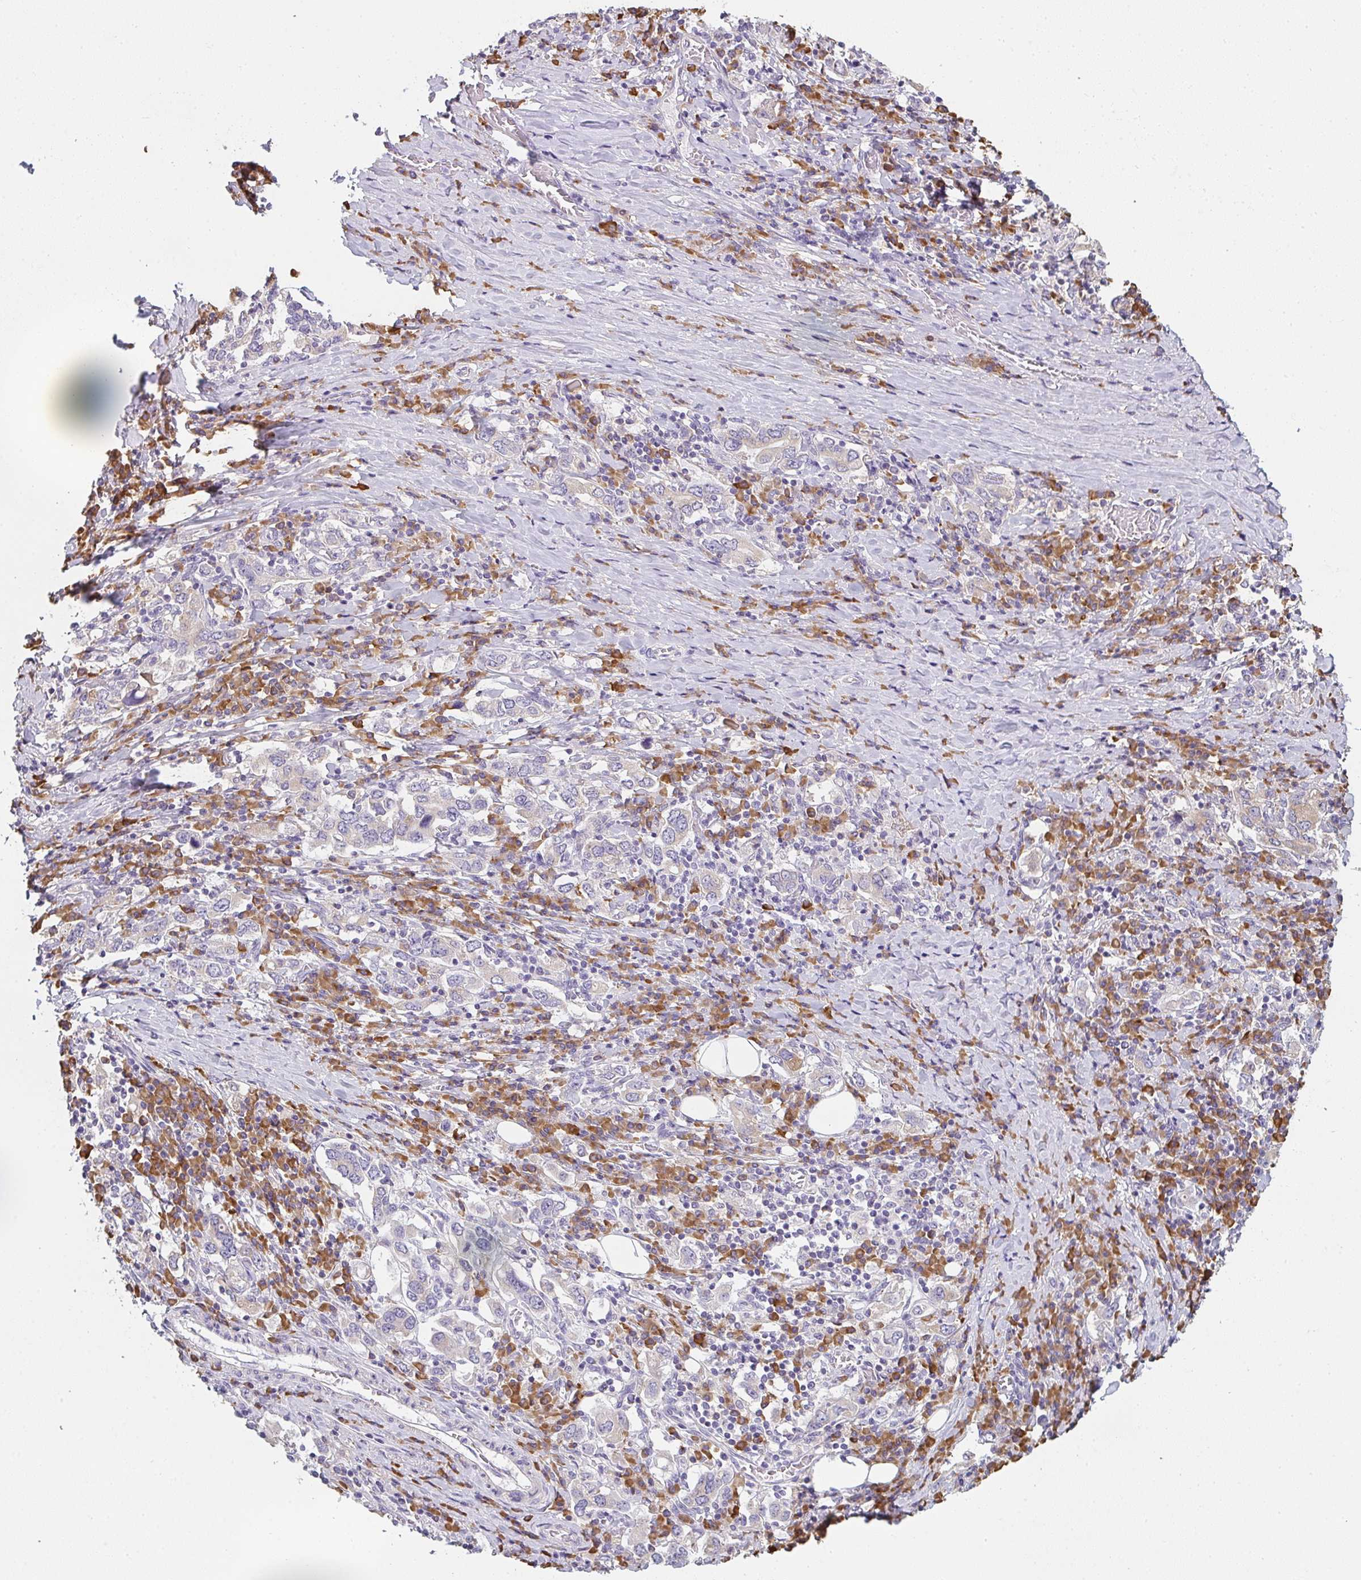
{"staining": {"intensity": "negative", "quantity": "none", "location": "none"}, "tissue": "stomach cancer", "cell_type": "Tumor cells", "image_type": "cancer", "snomed": [{"axis": "morphology", "description": "Adenocarcinoma, NOS"}, {"axis": "topography", "description": "Stomach, upper"}, {"axis": "topography", "description": "Stomach"}], "caption": "IHC micrograph of human stomach adenocarcinoma stained for a protein (brown), which reveals no expression in tumor cells.", "gene": "ZNF215", "patient": {"sex": "male", "age": 62}}